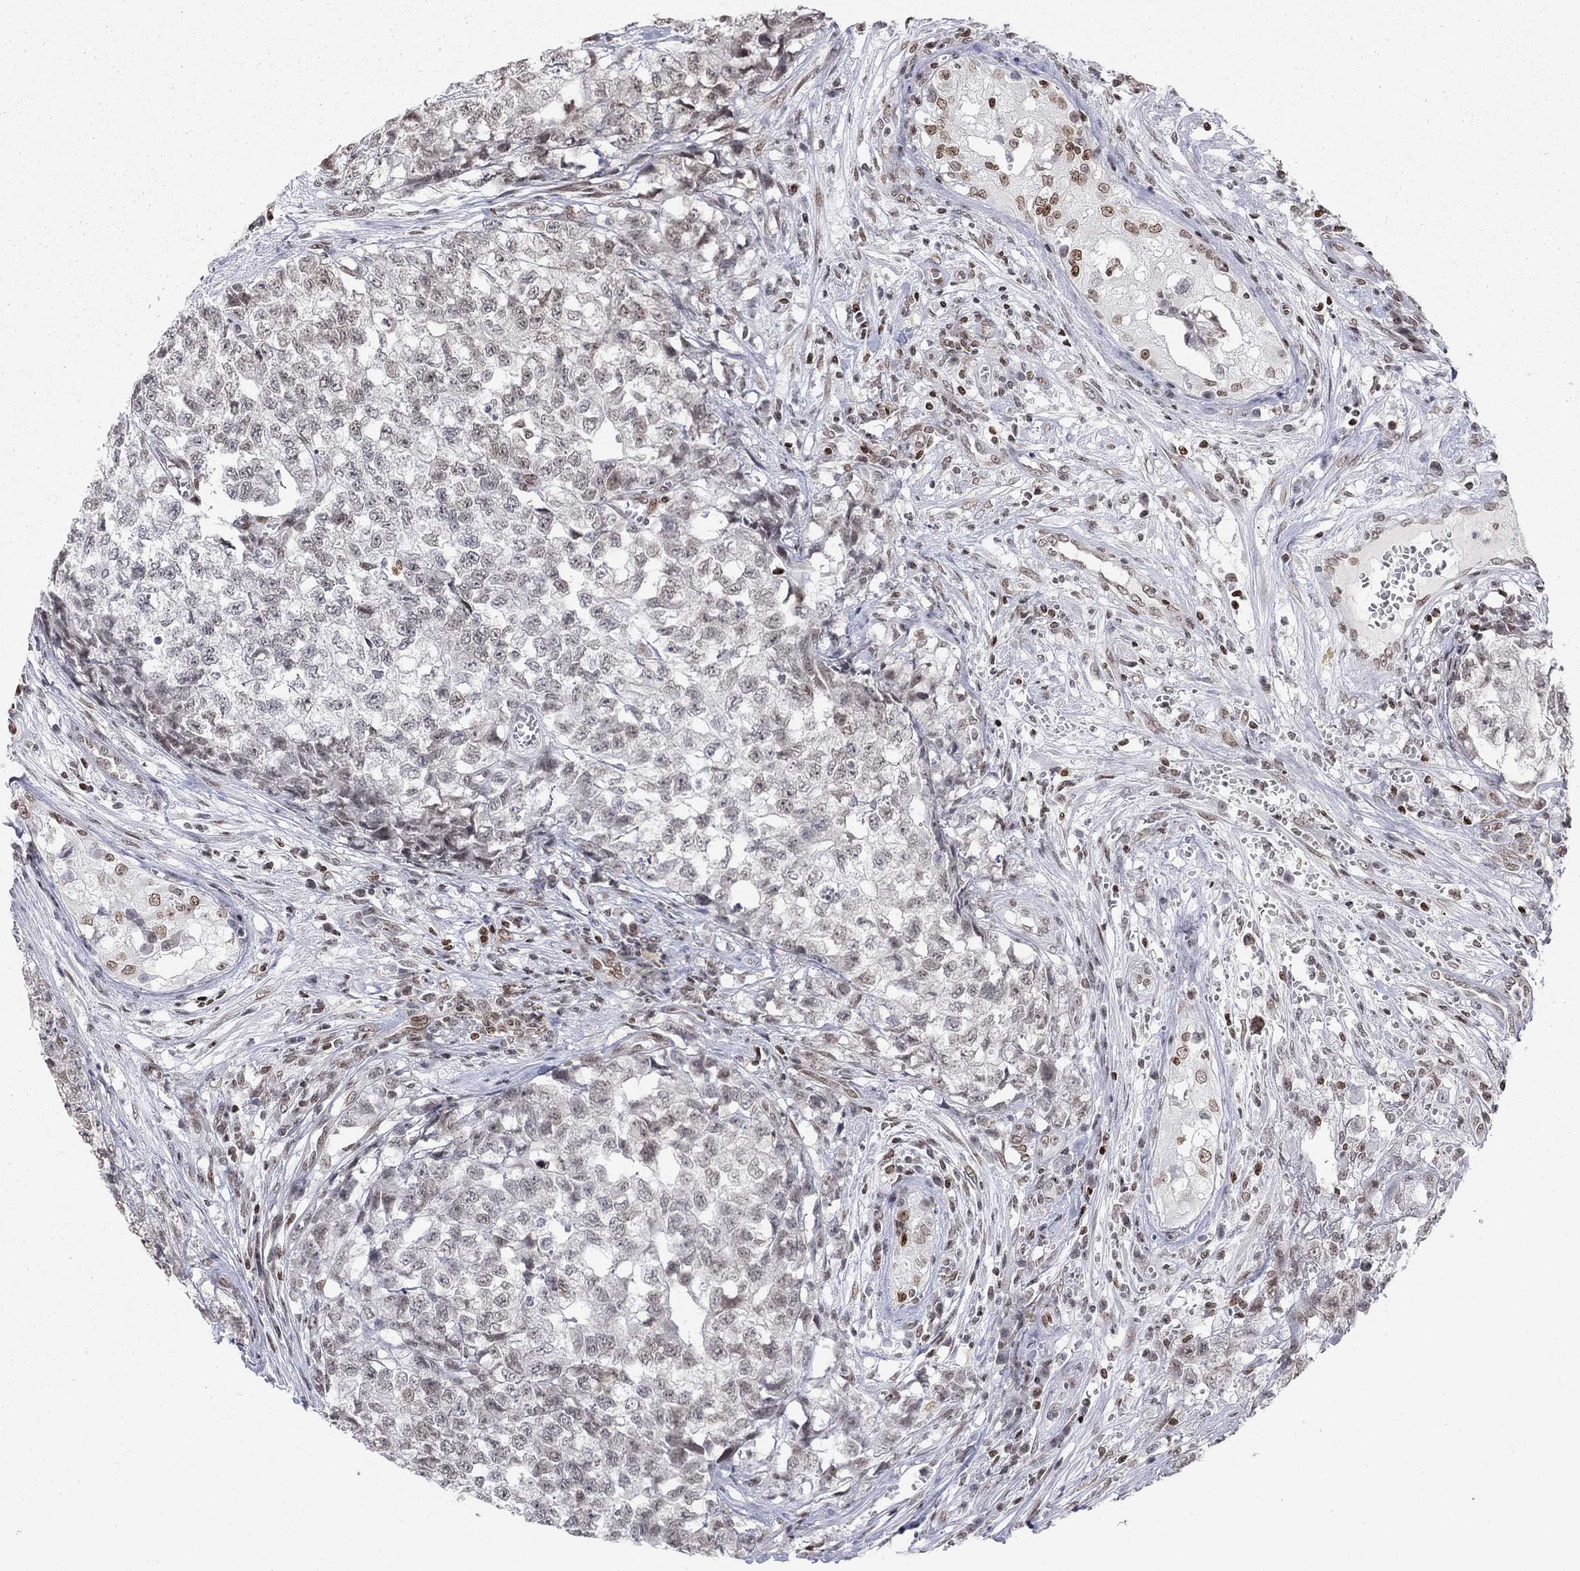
{"staining": {"intensity": "negative", "quantity": "none", "location": "none"}, "tissue": "testis cancer", "cell_type": "Tumor cells", "image_type": "cancer", "snomed": [{"axis": "morphology", "description": "Seminoma, NOS"}, {"axis": "morphology", "description": "Carcinoma, Embryonal, NOS"}, {"axis": "topography", "description": "Testis"}], "caption": "Protein analysis of testis cancer exhibits no significant staining in tumor cells.", "gene": "H2AX", "patient": {"sex": "male", "age": 22}}